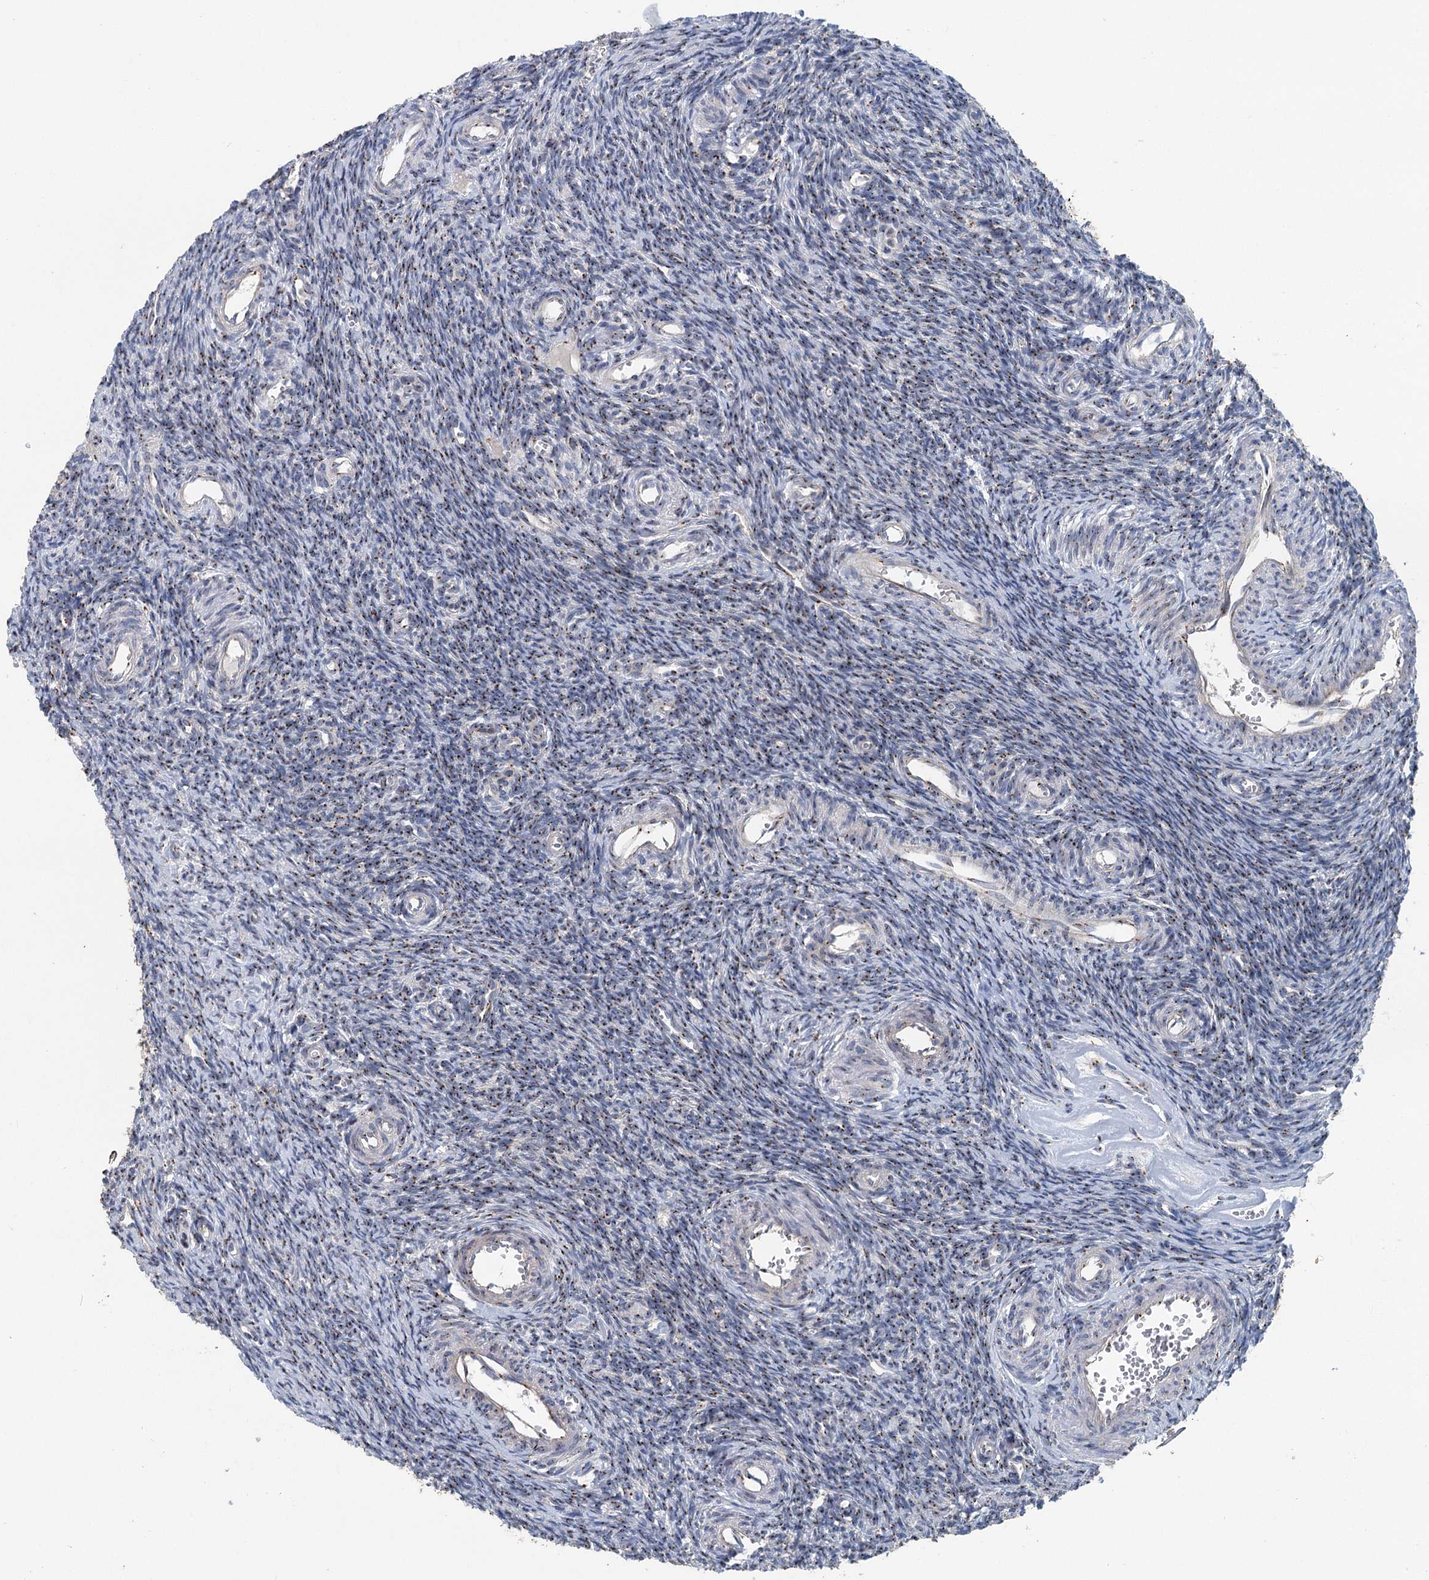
{"staining": {"intensity": "moderate", "quantity": "25%-75%", "location": "cytoplasmic/membranous"}, "tissue": "ovary", "cell_type": "Ovarian stroma cells", "image_type": "normal", "snomed": [{"axis": "morphology", "description": "Normal tissue, NOS"}, {"axis": "topography", "description": "Ovary"}], "caption": "The photomicrograph exhibits staining of benign ovary, revealing moderate cytoplasmic/membranous protein positivity (brown color) within ovarian stroma cells.", "gene": "ITIH5", "patient": {"sex": "female", "age": 39}}